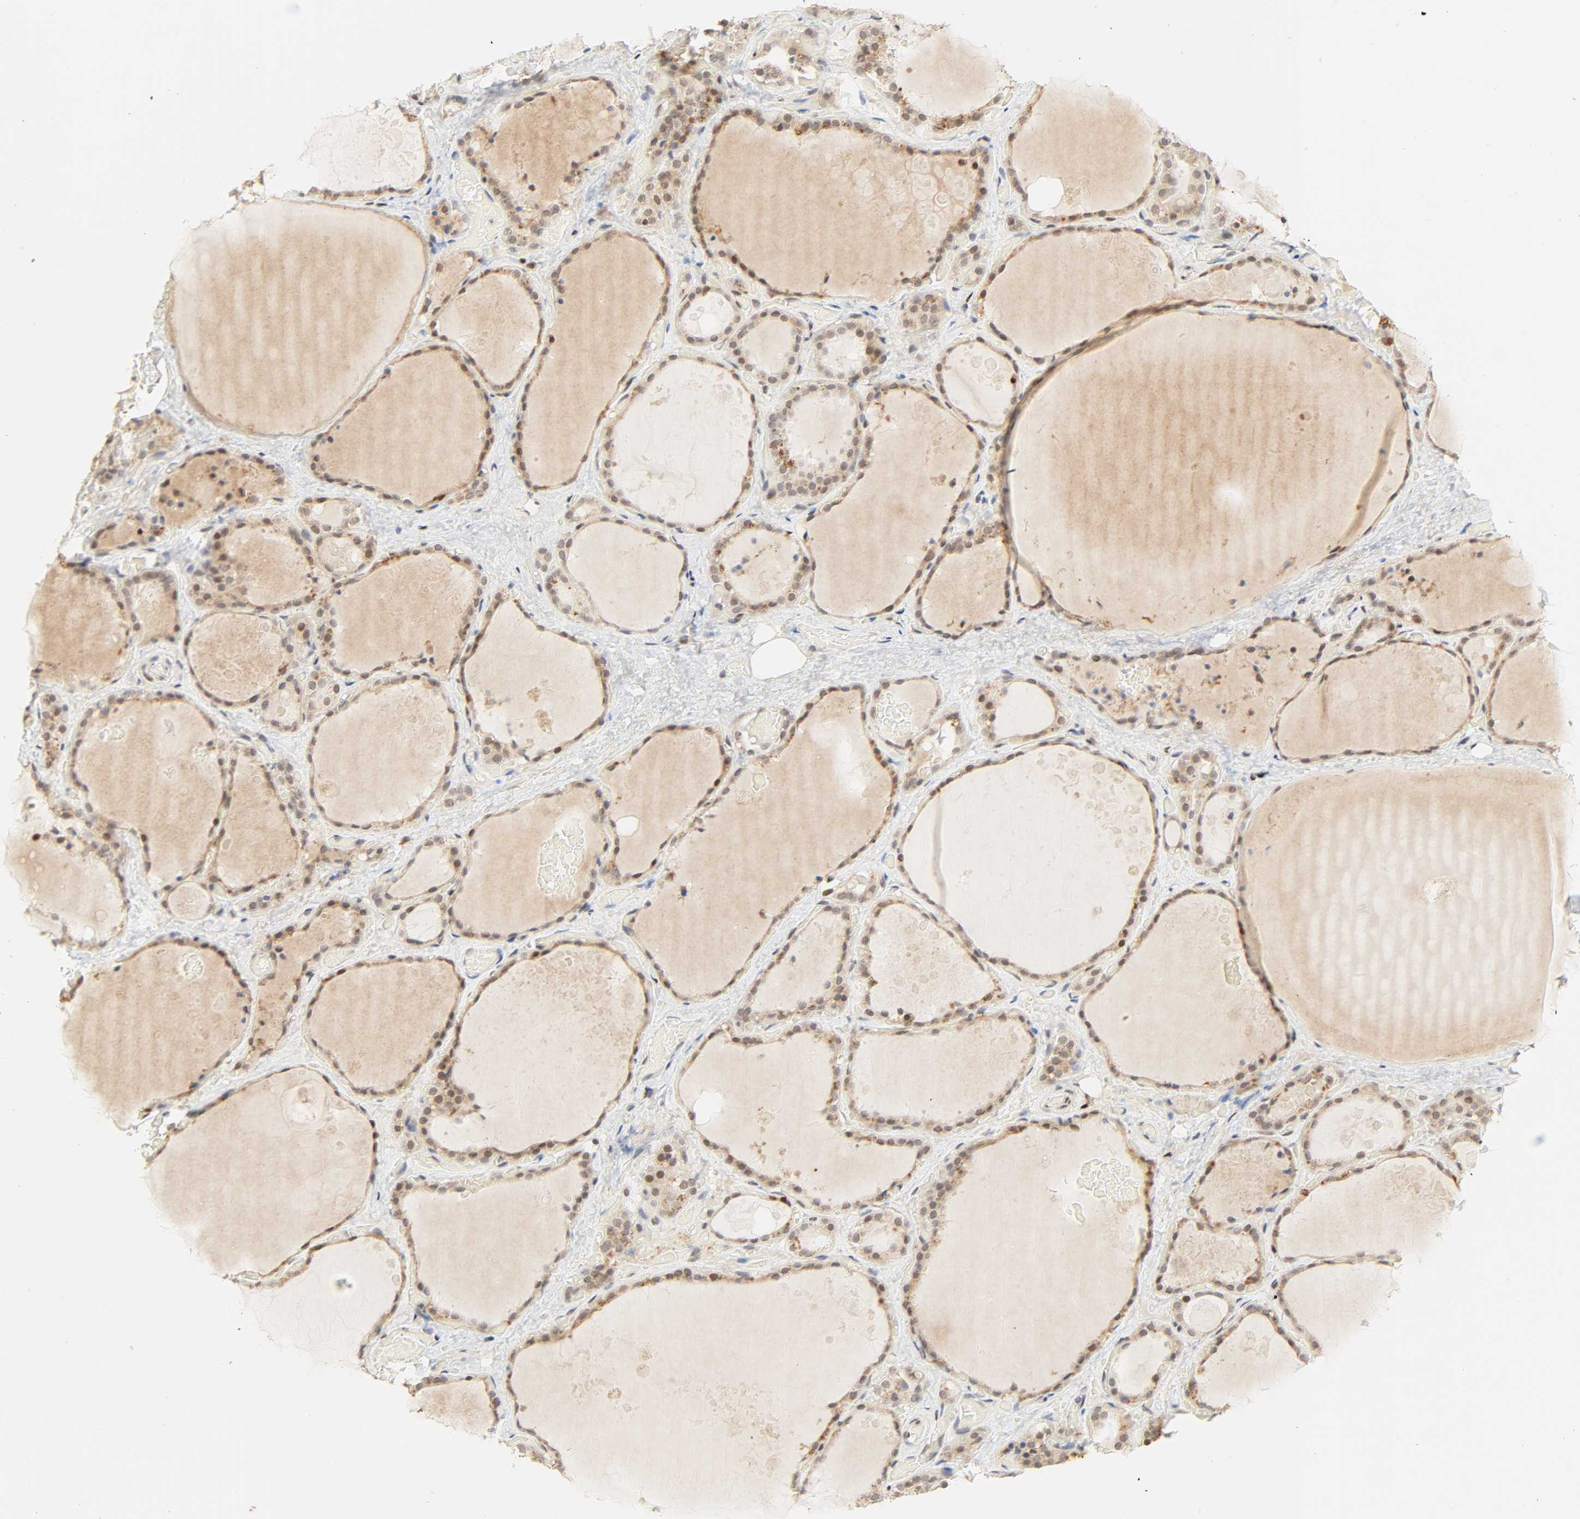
{"staining": {"intensity": "weak", "quantity": "25%-75%", "location": "nuclear"}, "tissue": "thyroid gland", "cell_type": "Glandular cells", "image_type": "normal", "snomed": [{"axis": "morphology", "description": "Normal tissue, NOS"}, {"axis": "topography", "description": "Thyroid gland"}], "caption": "Glandular cells exhibit low levels of weak nuclear staining in about 25%-75% of cells in normal human thyroid gland.", "gene": "DAZAP1", "patient": {"sex": "male", "age": 61}}